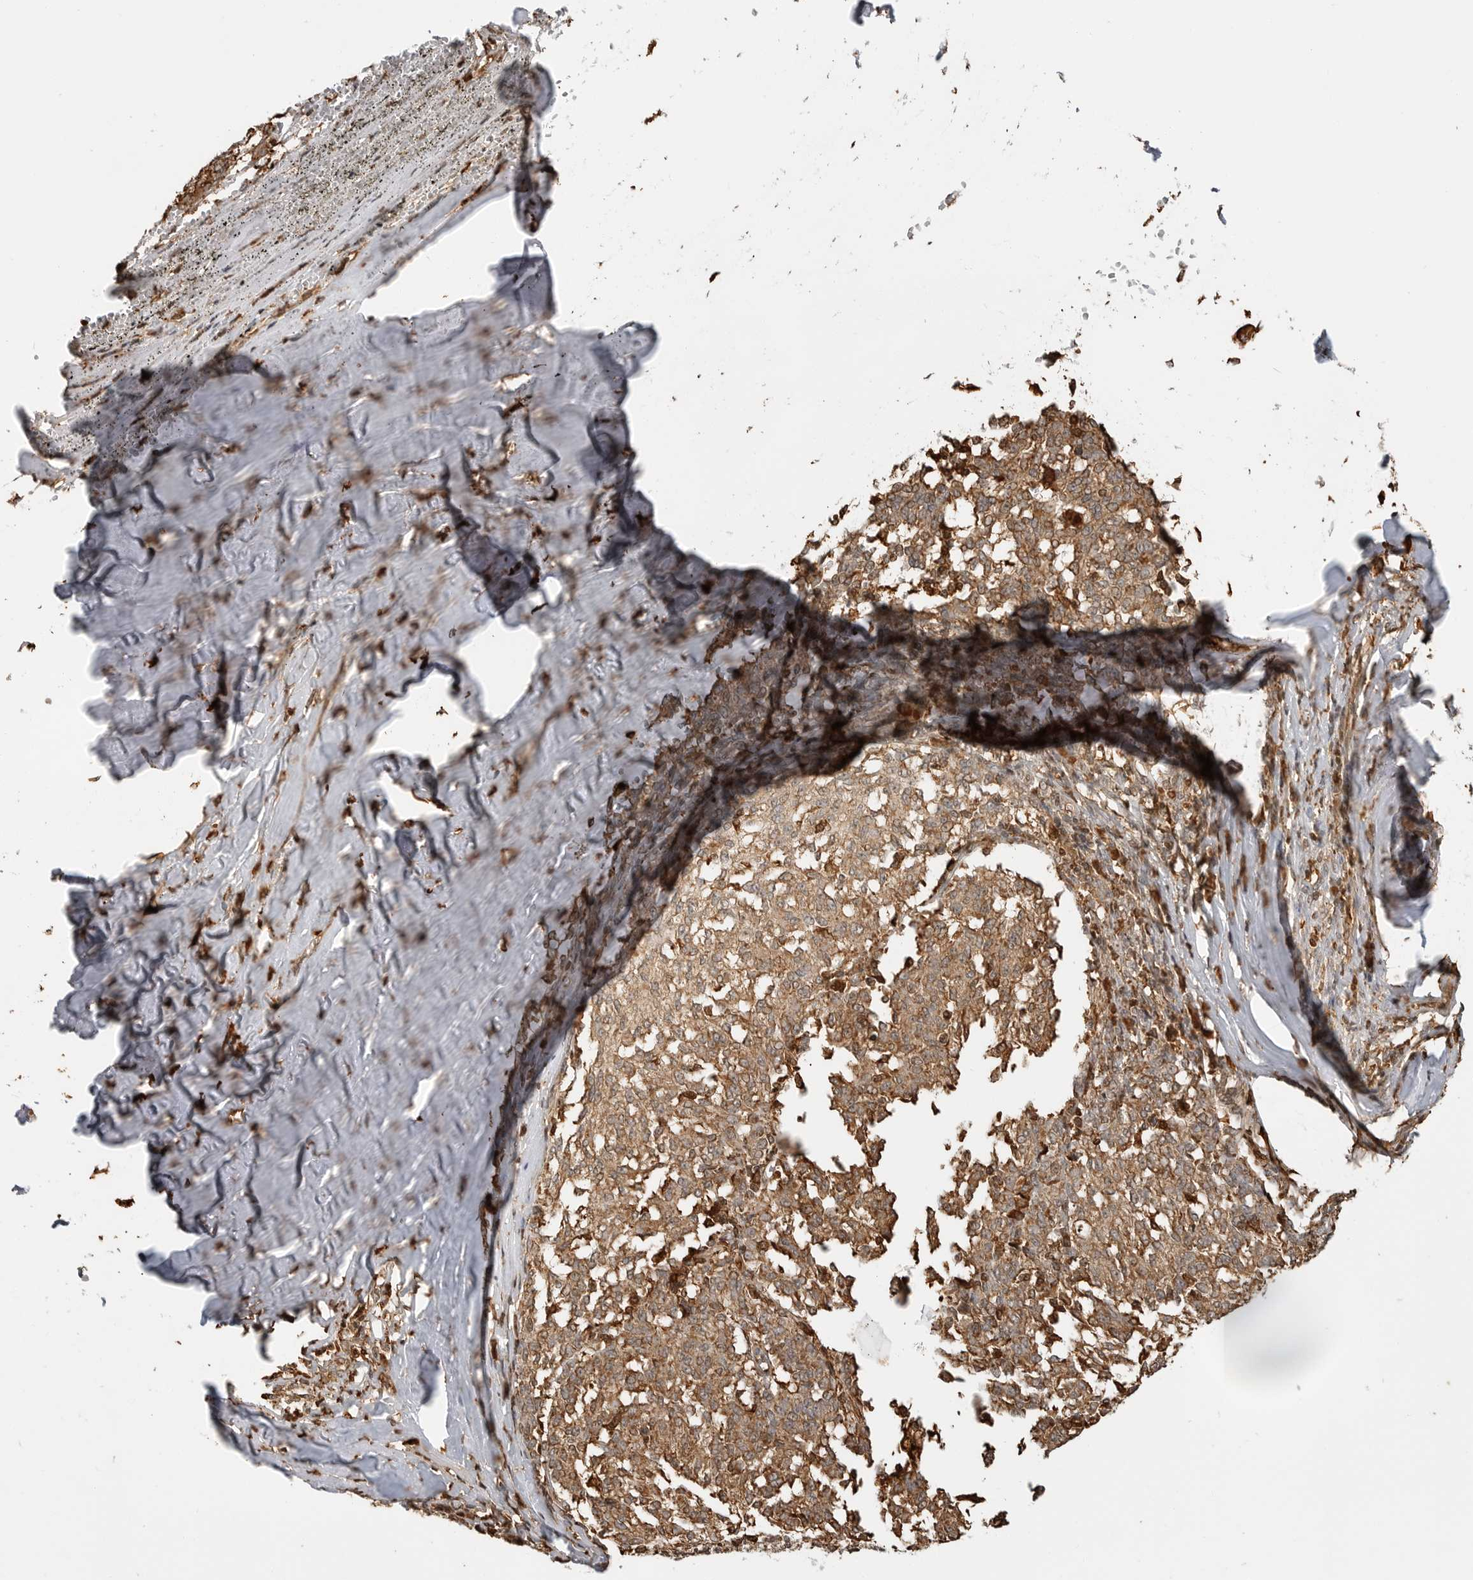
{"staining": {"intensity": "moderate", "quantity": ">75%", "location": "cytoplasmic/membranous"}, "tissue": "melanoma", "cell_type": "Tumor cells", "image_type": "cancer", "snomed": [{"axis": "morphology", "description": "Malignant melanoma, NOS"}, {"axis": "topography", "description": "Skin"}], "caption": "Protein analysis of malignant melanoma tissue shows moderate cytoplasmic/membranous expression in approximately >75% of tumor cells. Using DAB (3,3'-diaminobenzidine) (brown) and hematoxylin (blue) stains, captured at high magnification using brightfield microscopy.", "gene": "BMP2K", "patient": {"sex": "female", "age": 72}}